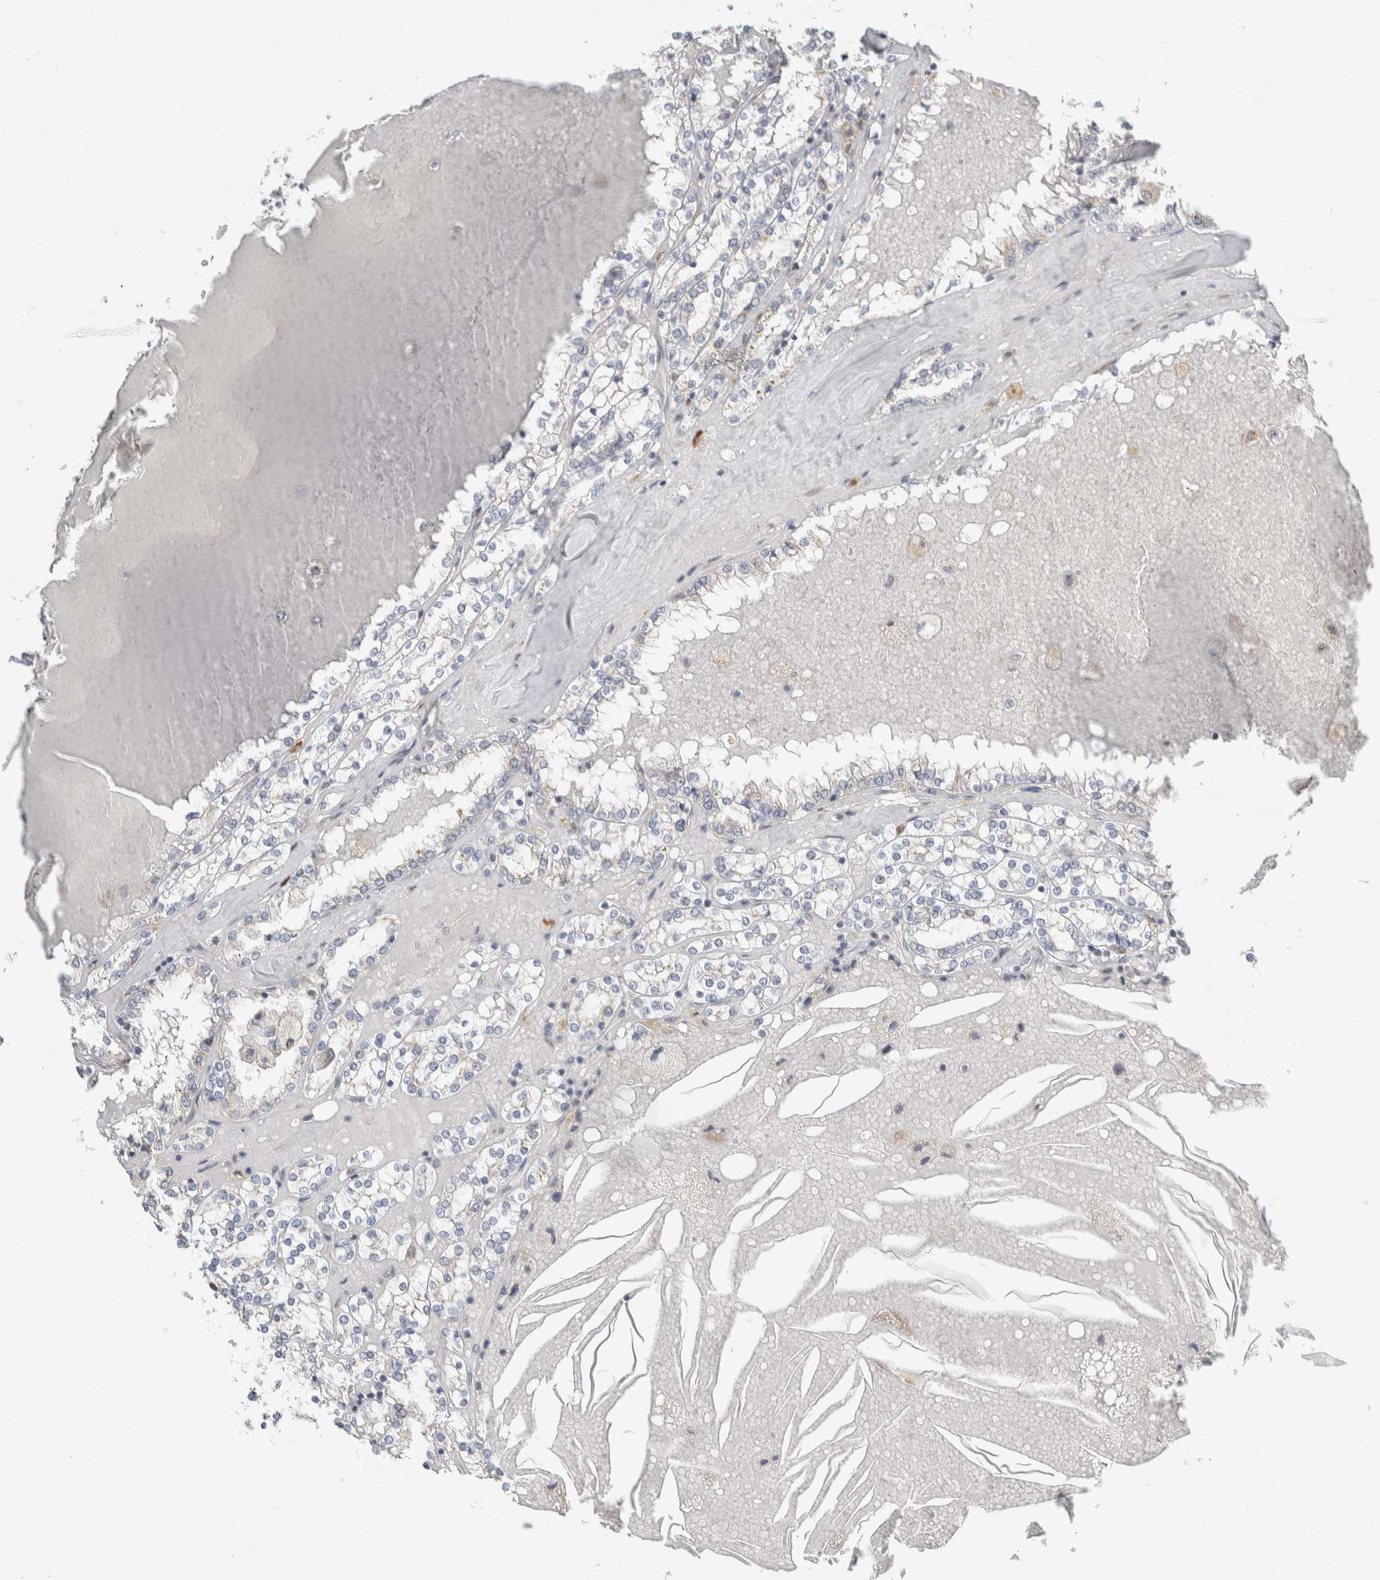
{"staining": {"intensity": "negative", "quantity": "none", "location": "none"}, "tissue": "renal cancer", "cell_type": "Tumor cells", "image_type": "cancer", "snomed": [{"axis": "morphology", "description": "Adenocarcinoma, NOS"}, {"axis": "topography", "description": "Kidney"}], "caption": "Micrograph shows no significant protein positivity in tumor cells of renal cancer.", "gene": "RPN2", "patient": {"sex": "female", "age": 56}}